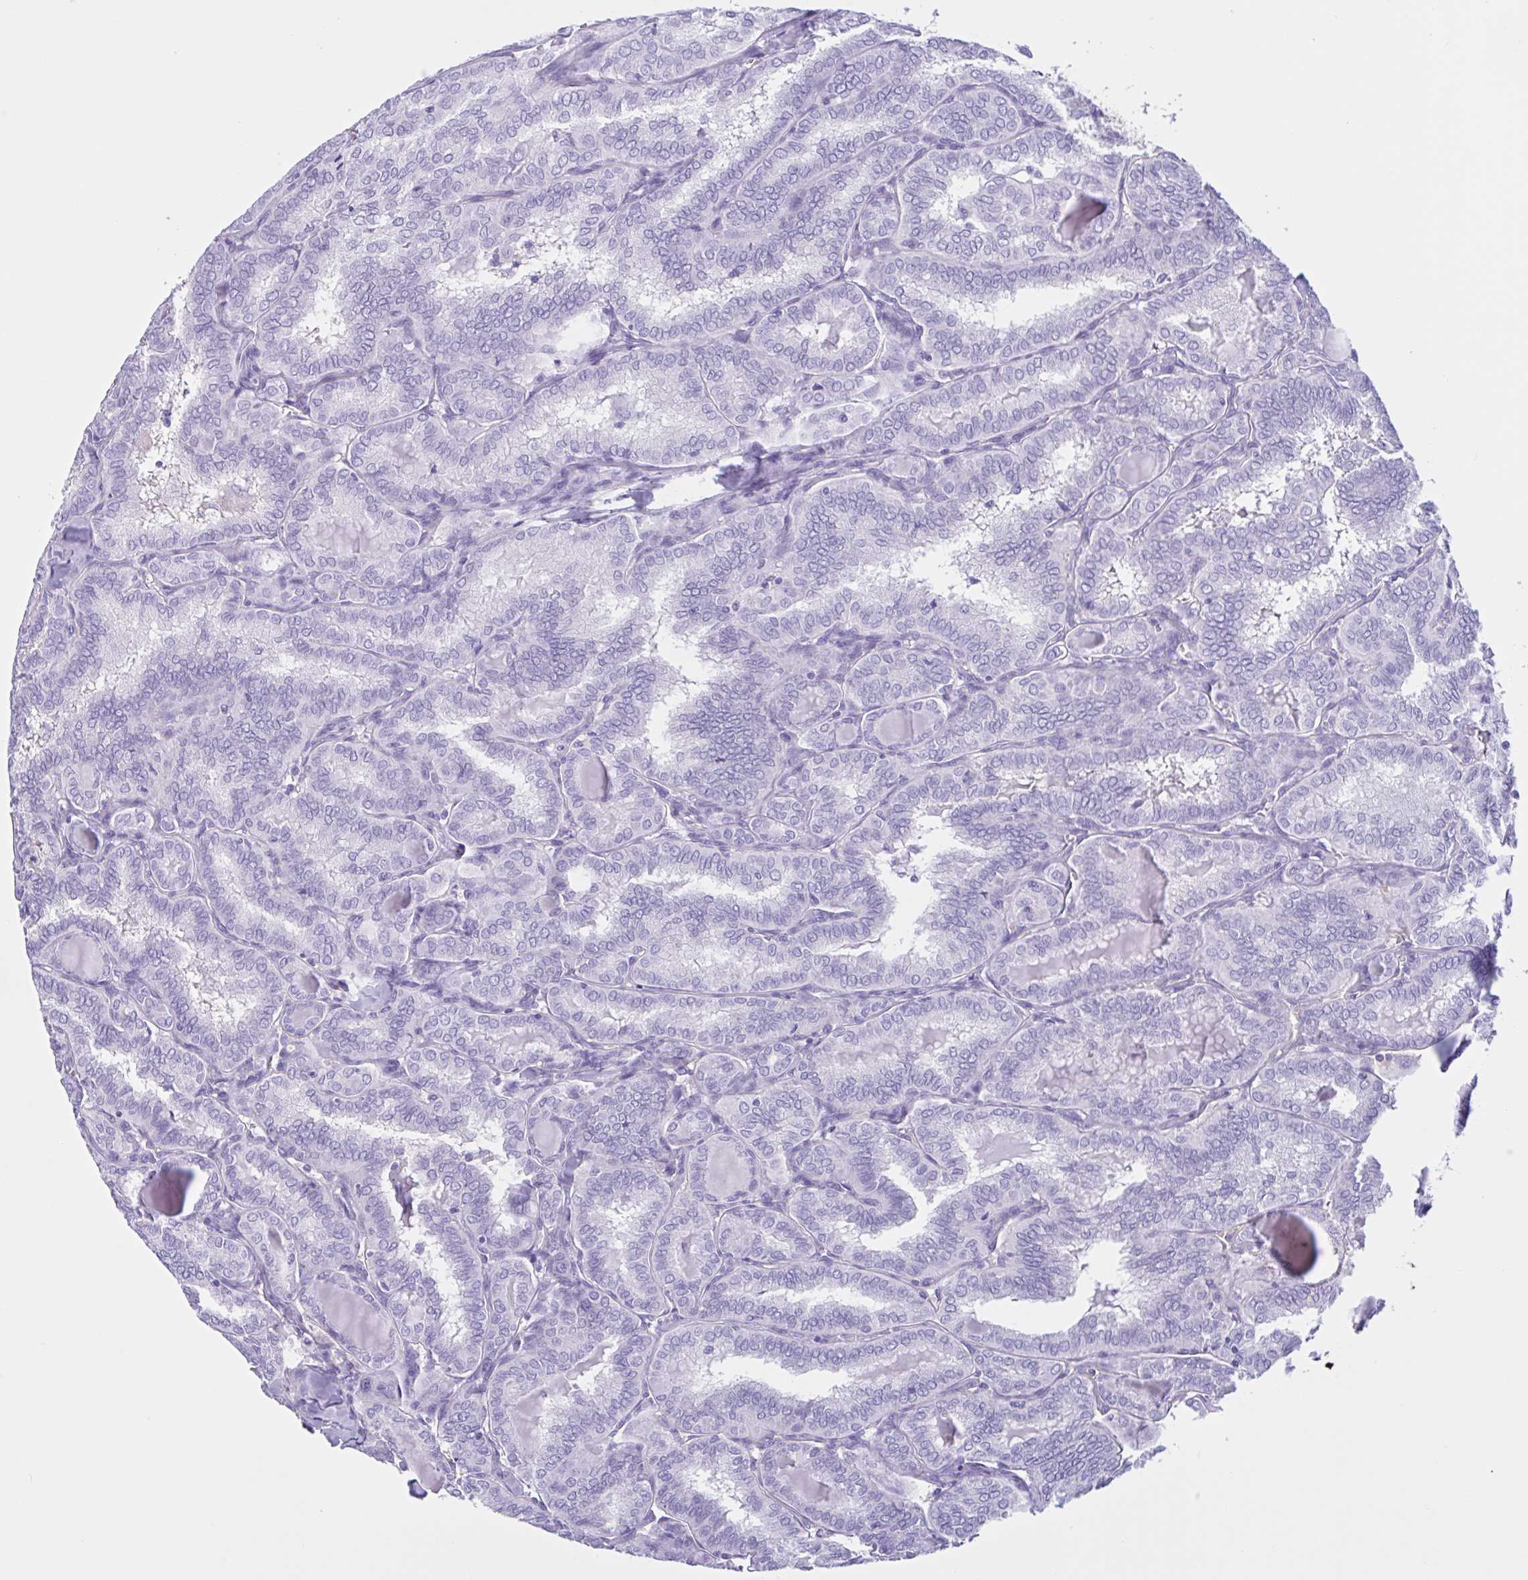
{"staining": {"intensity": "negative", "quantity": "none", "location": "none"}, "tissue": "thyroid cancer", "cell_type": "Tumor cells", "image_type": "cancer", "snomed": [{"axis": "morphology", "description": "Papillary adenocarcinoma, NOS"}, {"axis": "topography", "description": "Thyroid gland"}], "caption": "Thyroid cancer was stained to show a protein in brown. There is no significant staining in tumor cells.", "gene": "LARGE2", "patient": {"sex": "female", "age": 30}}